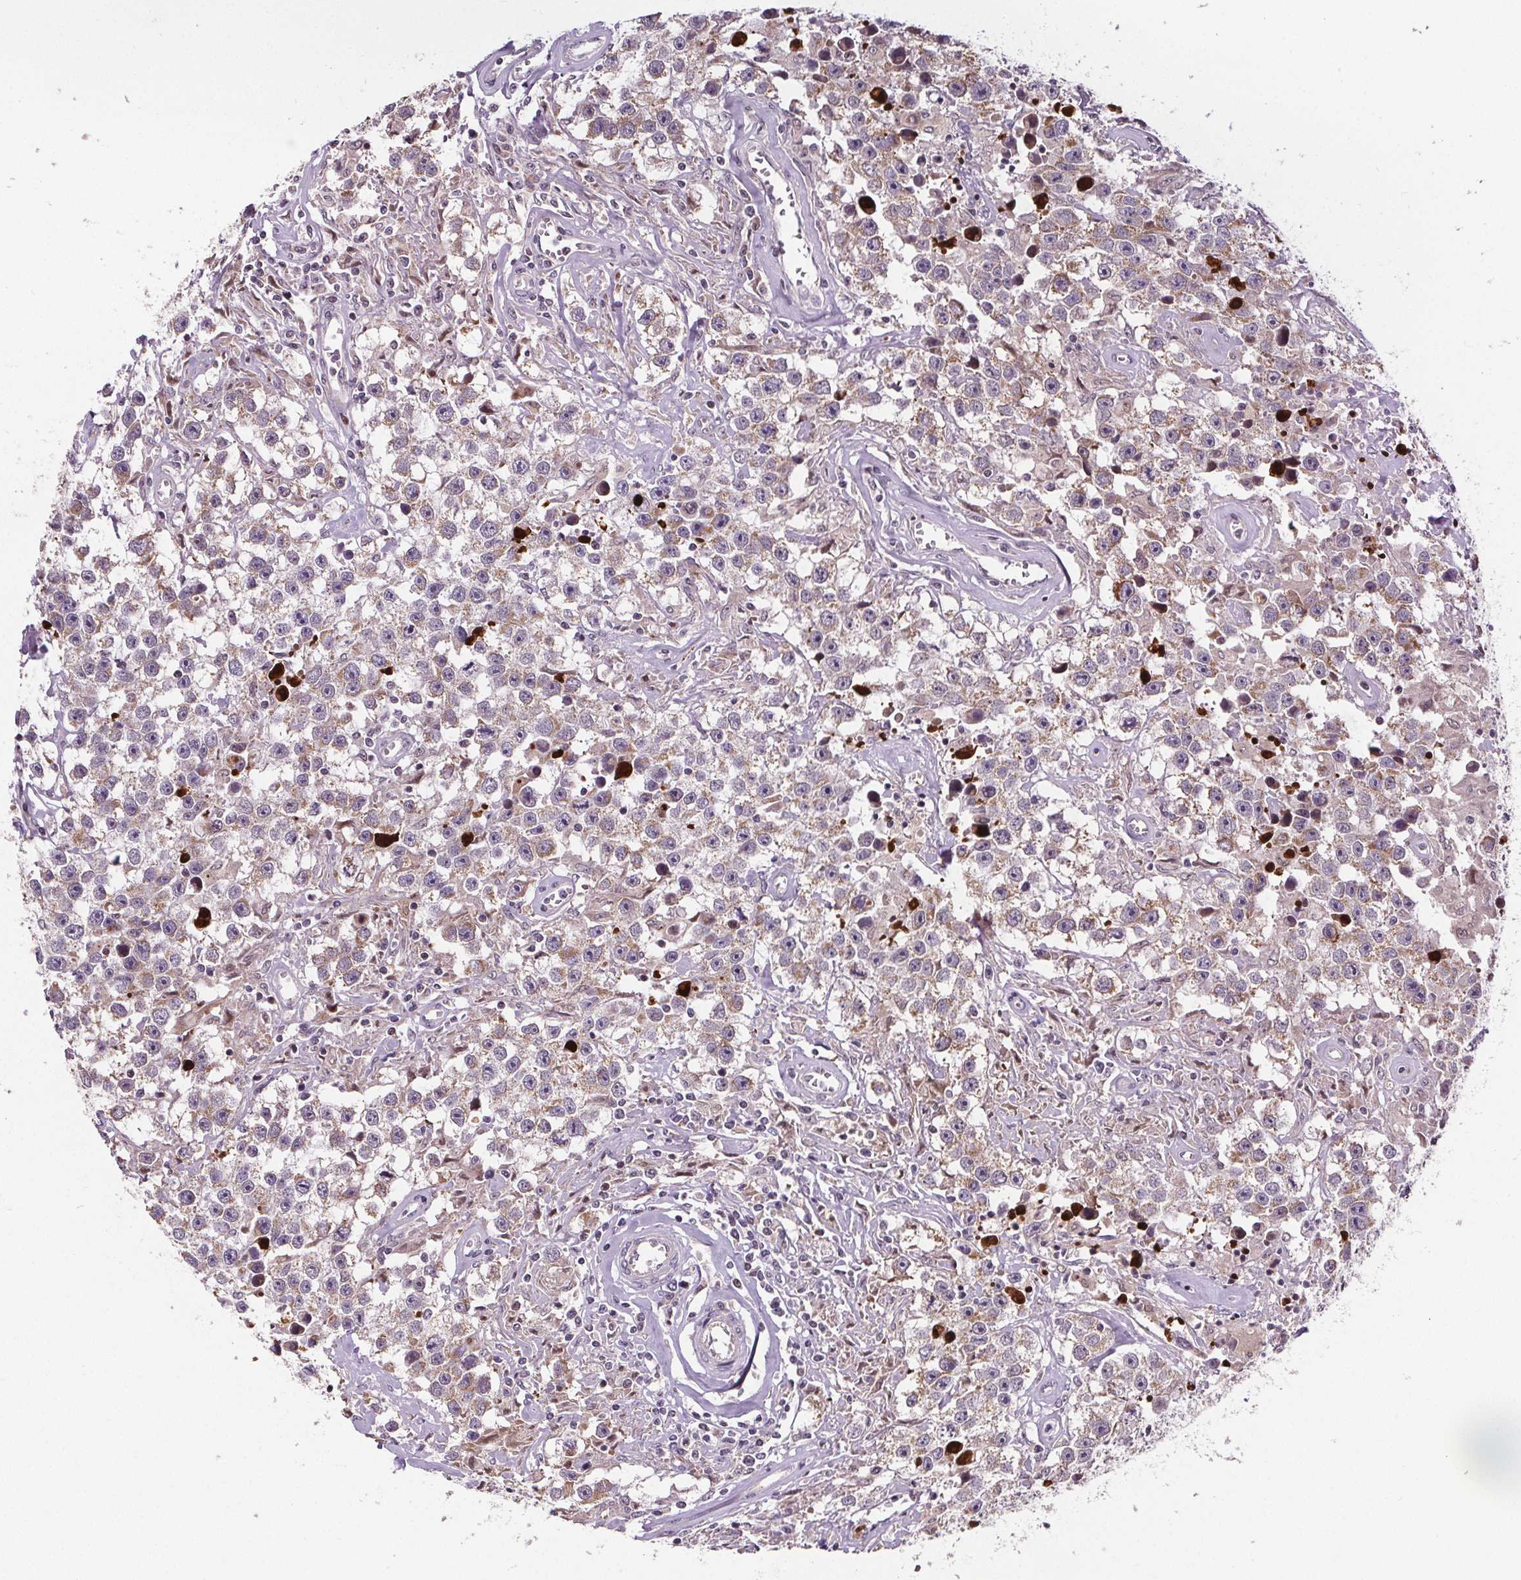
{"staining": {"intensity": "weak", "quantity": ">75%", "location": "cytoplasmic/membranous"}, "tissue": "testis cancer", "cell_type": "Tumor cells", "image_type": "cancer", "snomed": [{"axis": "morphology", "description": "Seminoma, NOS"}, {"axis": "topography", "description": "Testis"}], "caption": "This is a photomicrograph of immunohistochemistry staining of testis seminoma, which shows weak expression in the cytoplasmic/membranous of tumor cells.", "gene": "SUCLA2", "patient": {"sex": "male", "age": 43}}